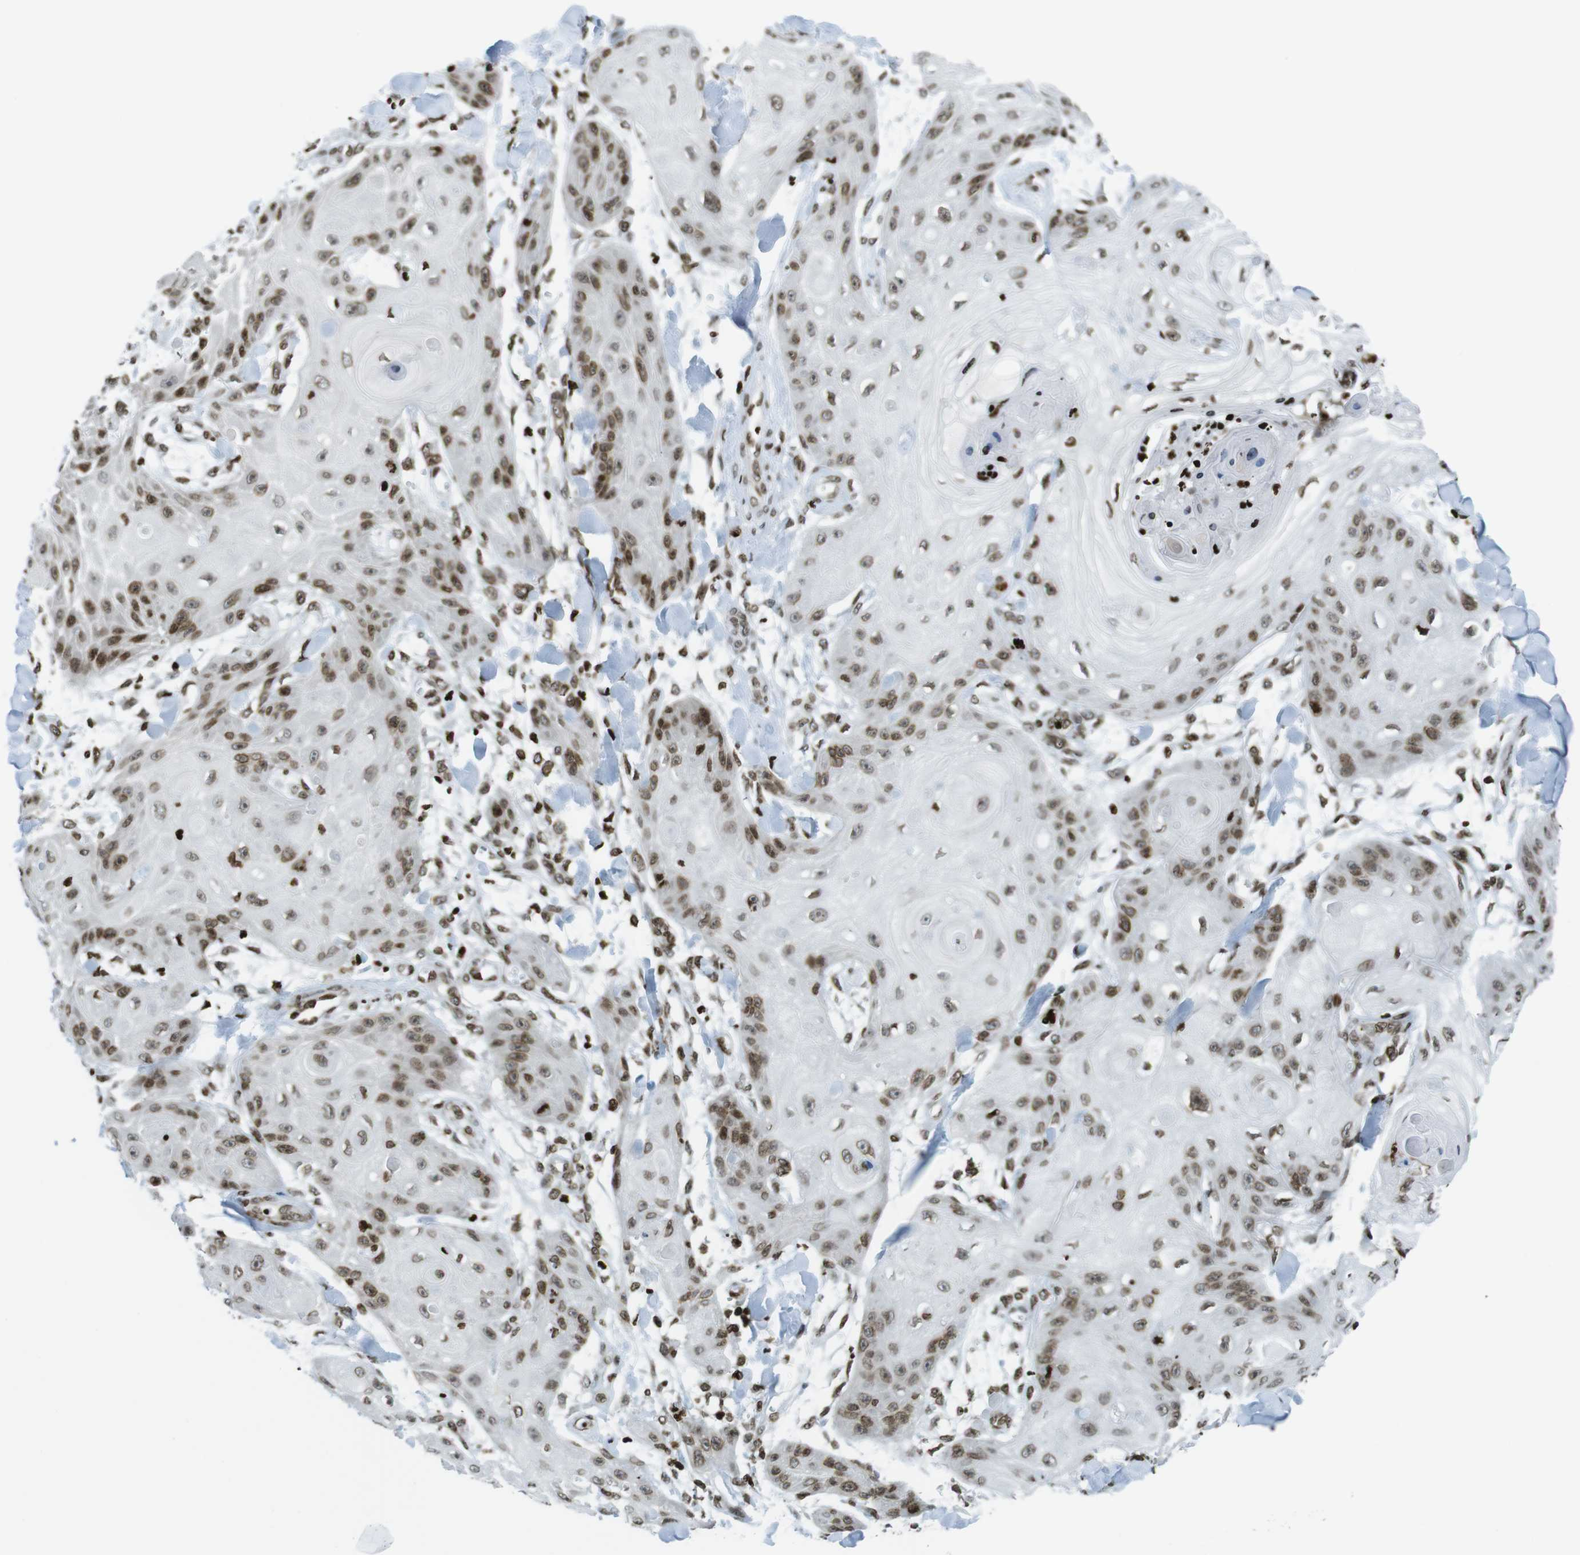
{"staining": {"intensity": "moderate", "quantity": ">75%", "location": "nuclear"}, "tissue": "skin cancer", "cell_type": "Tumor cells", "image_type": "cancer", "snomed": [{"axis": "morphology", "description": "Squamous cell carcinoma, NOS"}, {"axis": "topography", "description": "Skin"}], "caption": "Squamous cell carcinoma (skin) stained for a protein (brown) reveals moderate nuclear positive staining in approximately >75% of tumor cells.", "gene": "H2AC8", "patient": {"sex": "male", "age": 74}}